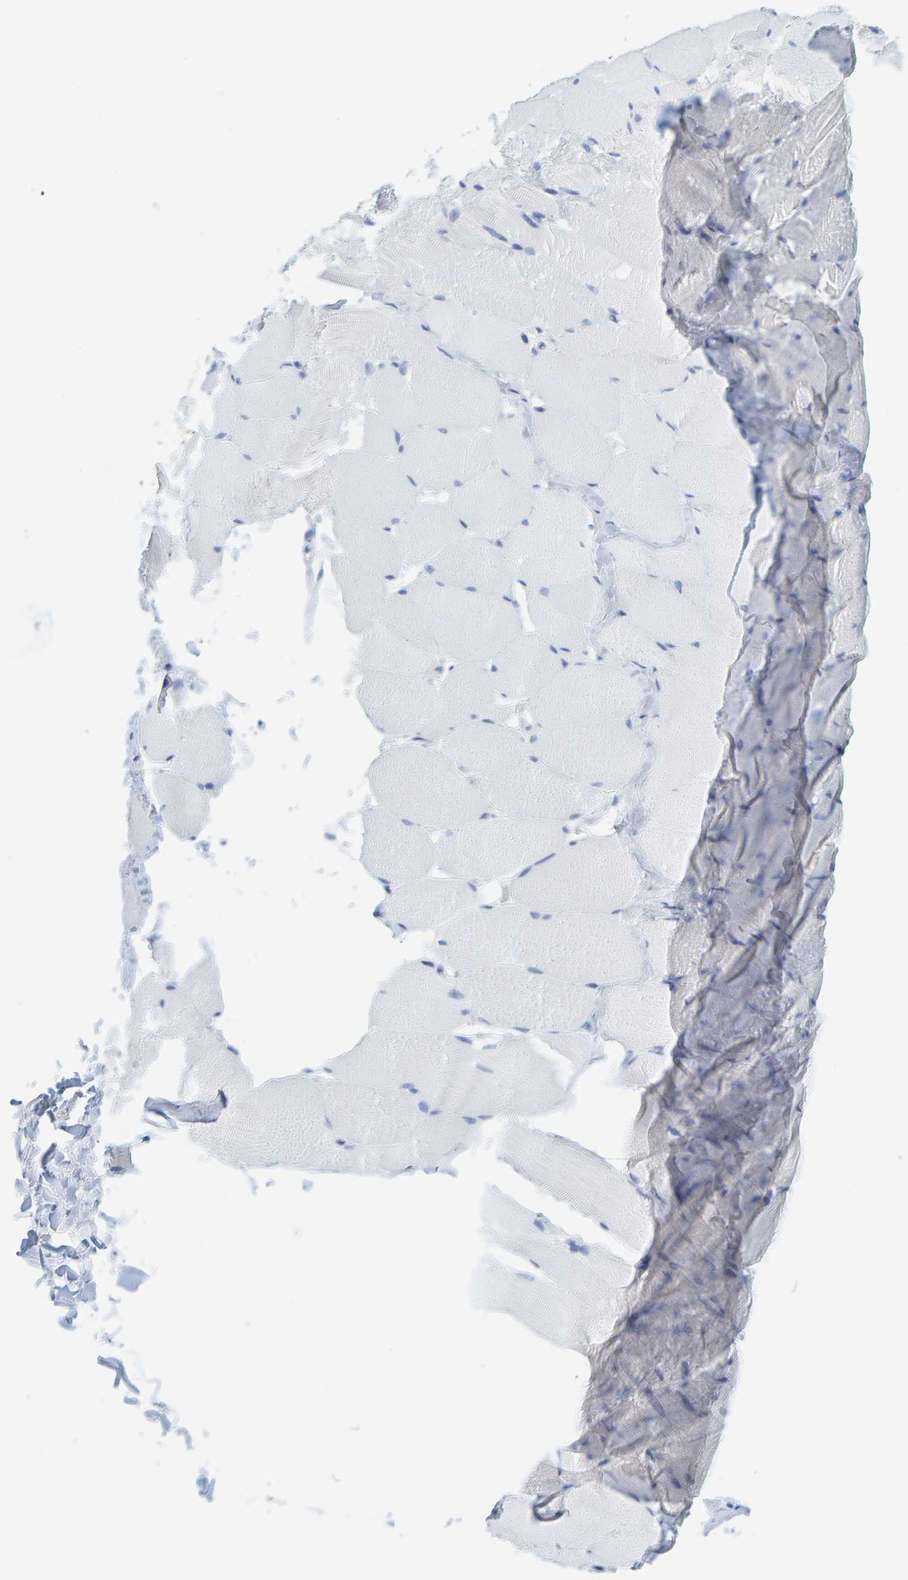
{"staining": {"intensity": "negative", "quantity": "none", "location": "none"}, "tissue": "skeletal muscle", "cell_type": "Myocytes", "image_type": "normal", "snomed": [{"axis": "morphology", "description": "Normal tissue, NOS"}, {"axis": "topography", "description": "Skin"}, {"axis": "topography", "description": "Skeletal muscle"}], "caption": "Immunohistochemistry (IHC) photomicrograph of normal skeletal muscle: skeletal muscle stained with DAB (3,3'-diaminobenzidine) demonstrates no significant protein positivity in myocytes. Nuclei are stained in blue.", "gene": "SFTPC", "patient": {"sex": "male", "age": 83}}